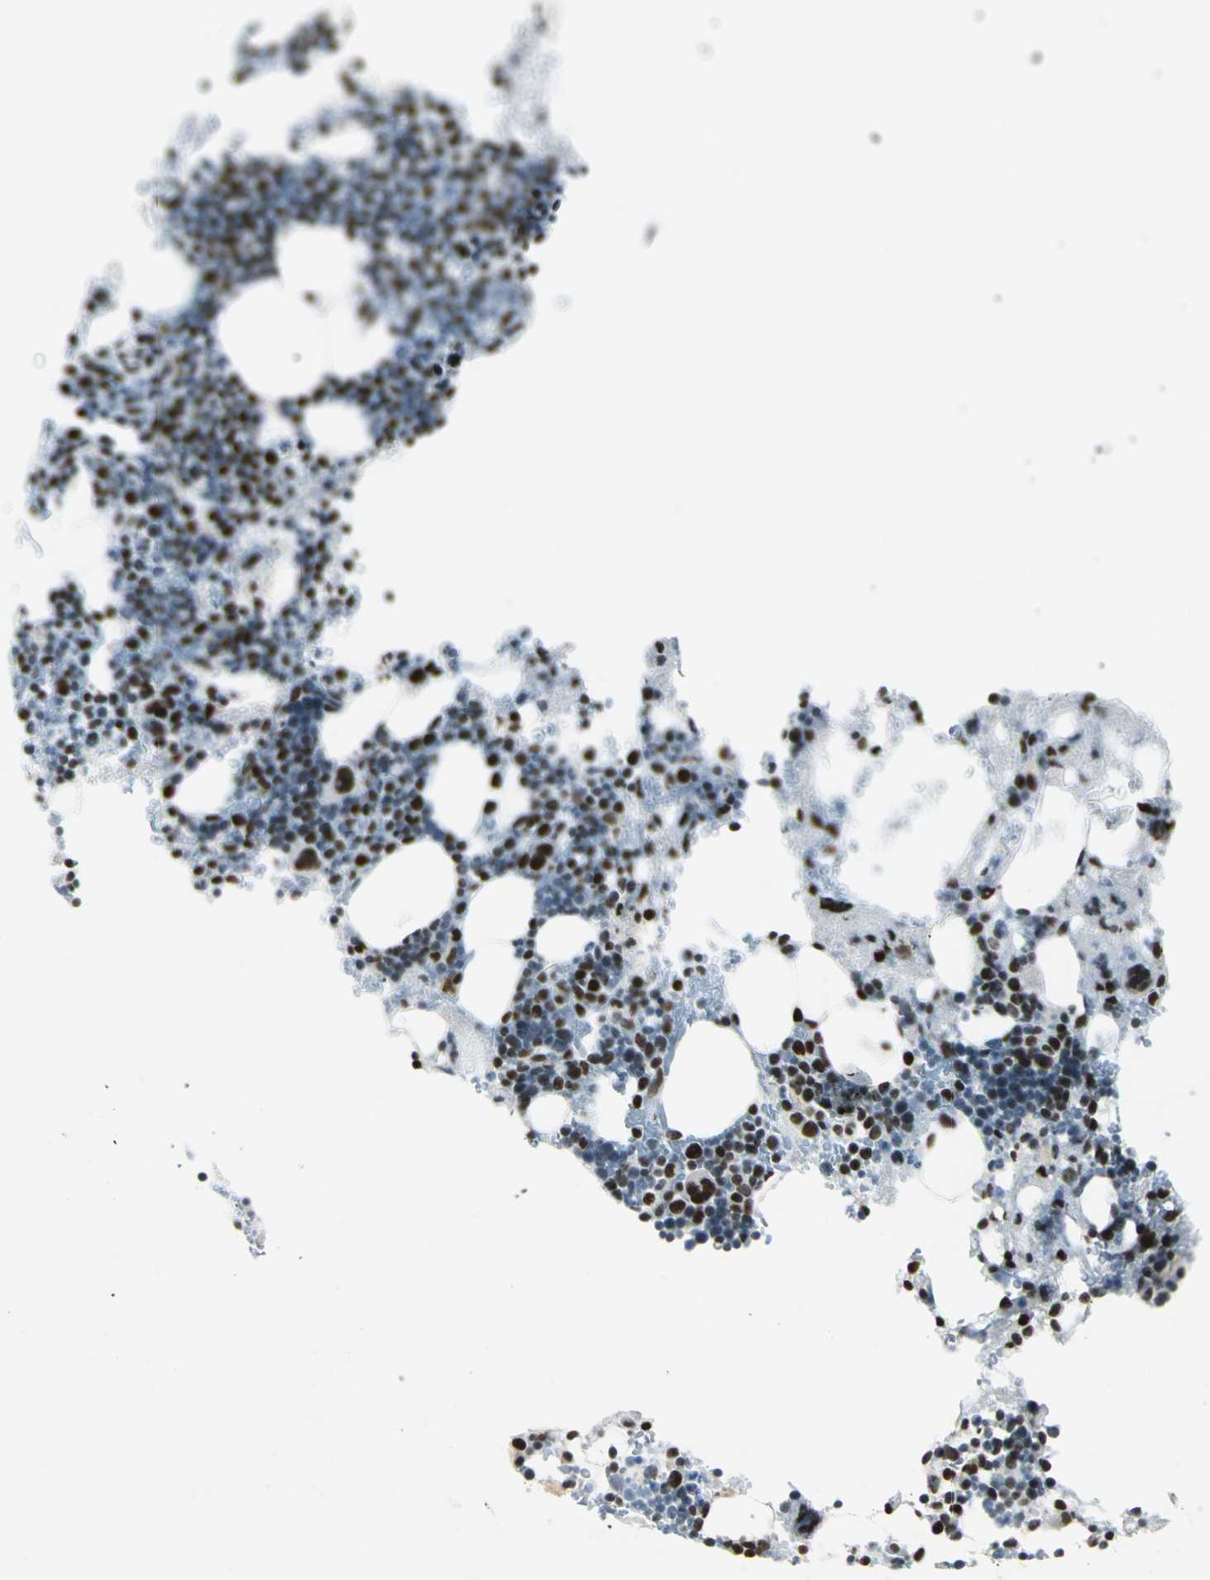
{"staining": {"intensity": "strong", "quantity": "25%-75%", "location": "nuclear"}, "tissue": "bone marrow", "cell_type": "Hematopoietic cells", "image_type": "normal", "snomed": [{"axis": "morphology", "description": "Normal tissue, NOS"}, {"axis": "morphology", "description": "Inflammation, NOS"}, {"axis": "topography", "description": "Bone marrow"}], "caption": "Benign bone marrow shows strong nuclear staining in about 25%-75% of hematopoietic cells (DAB (3,3'-diaminobenzidine) IHC with brightfield microscopy, high magnification)..", "gene": "ADNP", "patient": {"sex": "male", "age": 22}}